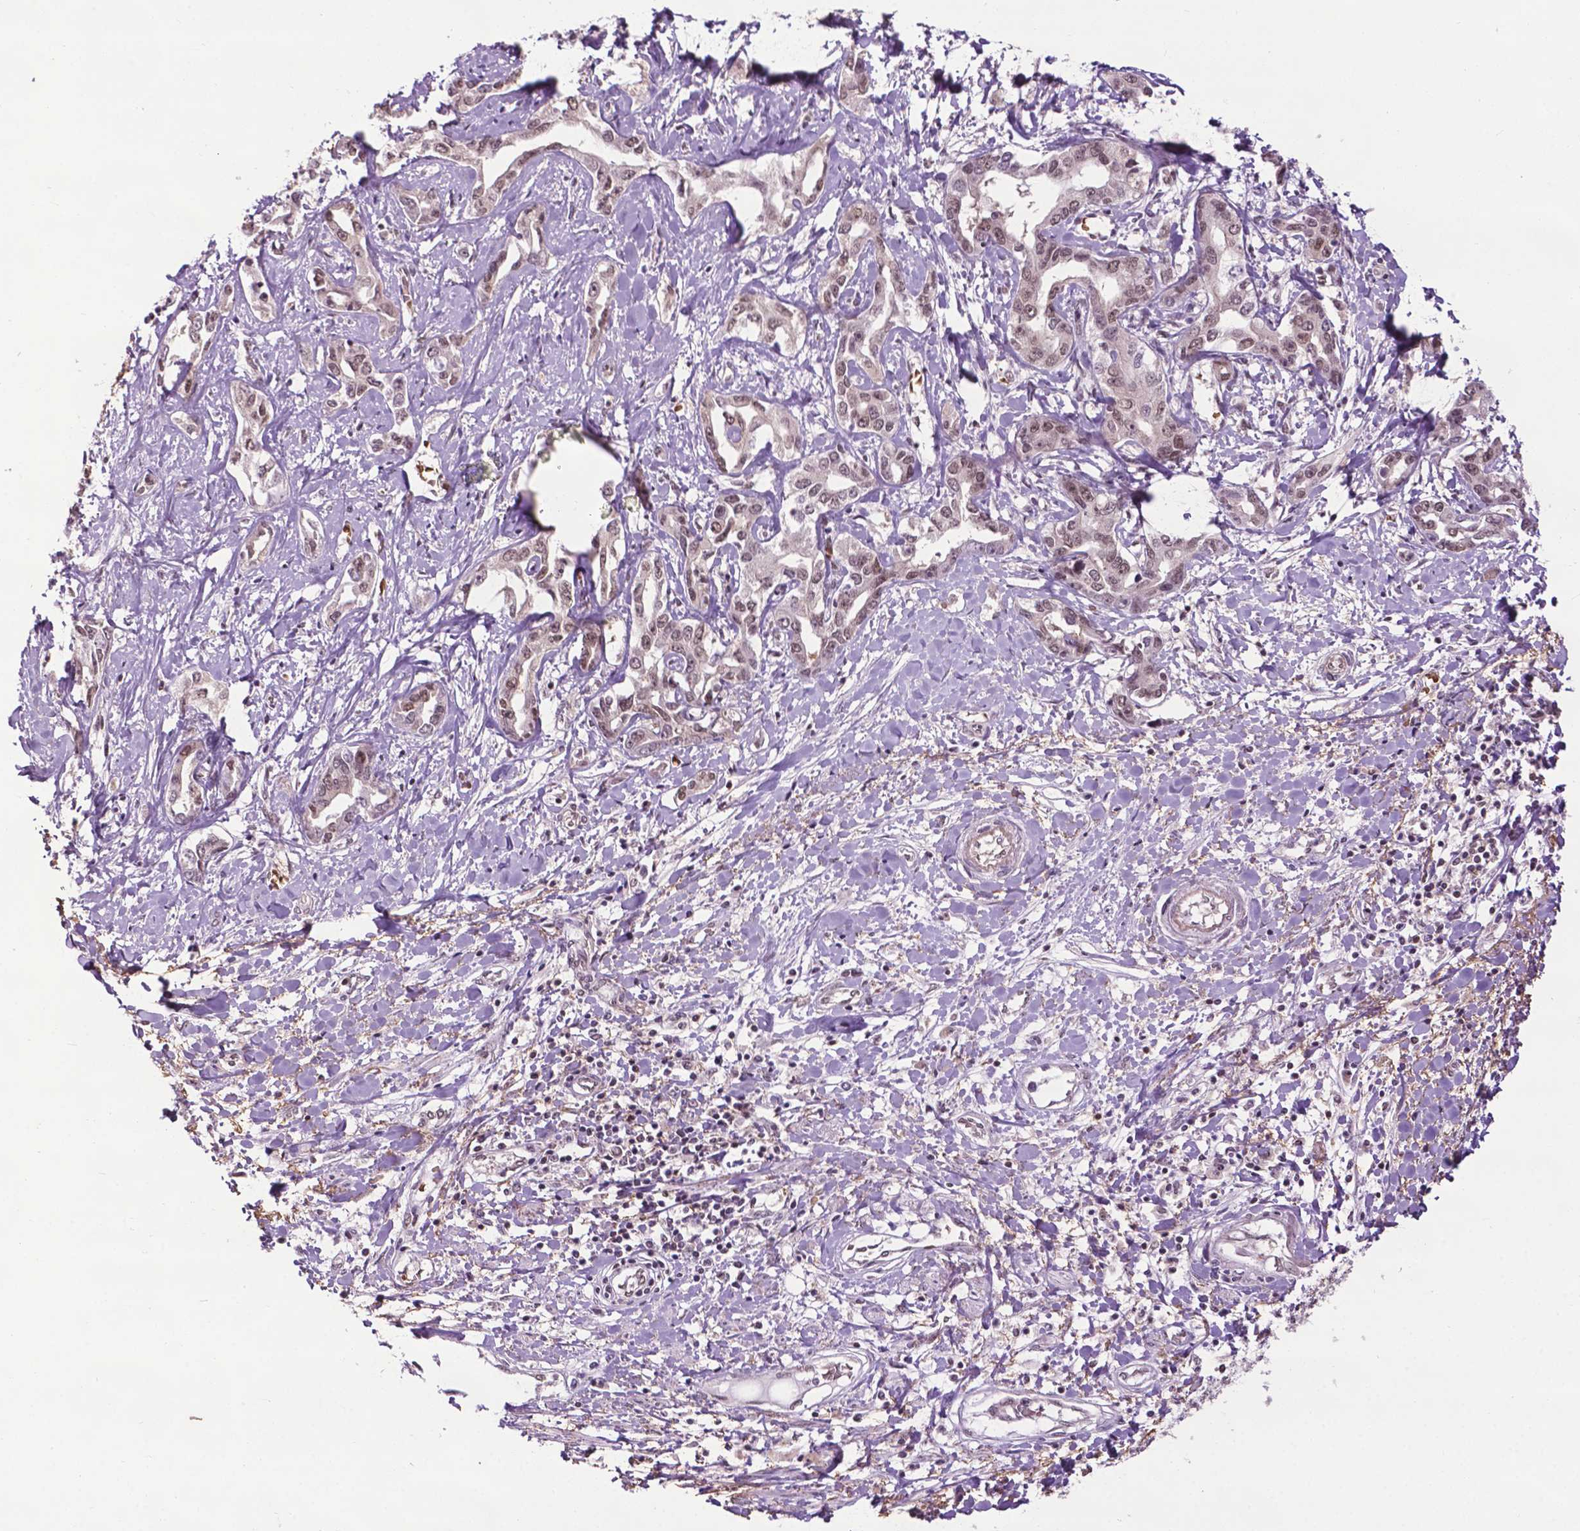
{"staining": {"intensity": "weak", "quantity": ">75%", "location": "nuclear"}, "tissue": "liver cancer", "cell_type": "Tumor cells", "image_type": "cancer", "snomed": [{"axis": "morphology", "description": "Cholangiocarcinoma"}, {"axis": "topography", "description": "Liver"}], "caption": "Protein staining displays weak nuclear positivity in about >75% of tumor cells in liver cholangiocarcinoma.", "gene": "UBQLN4", "patient": {"sex": "male", "age": 59}}